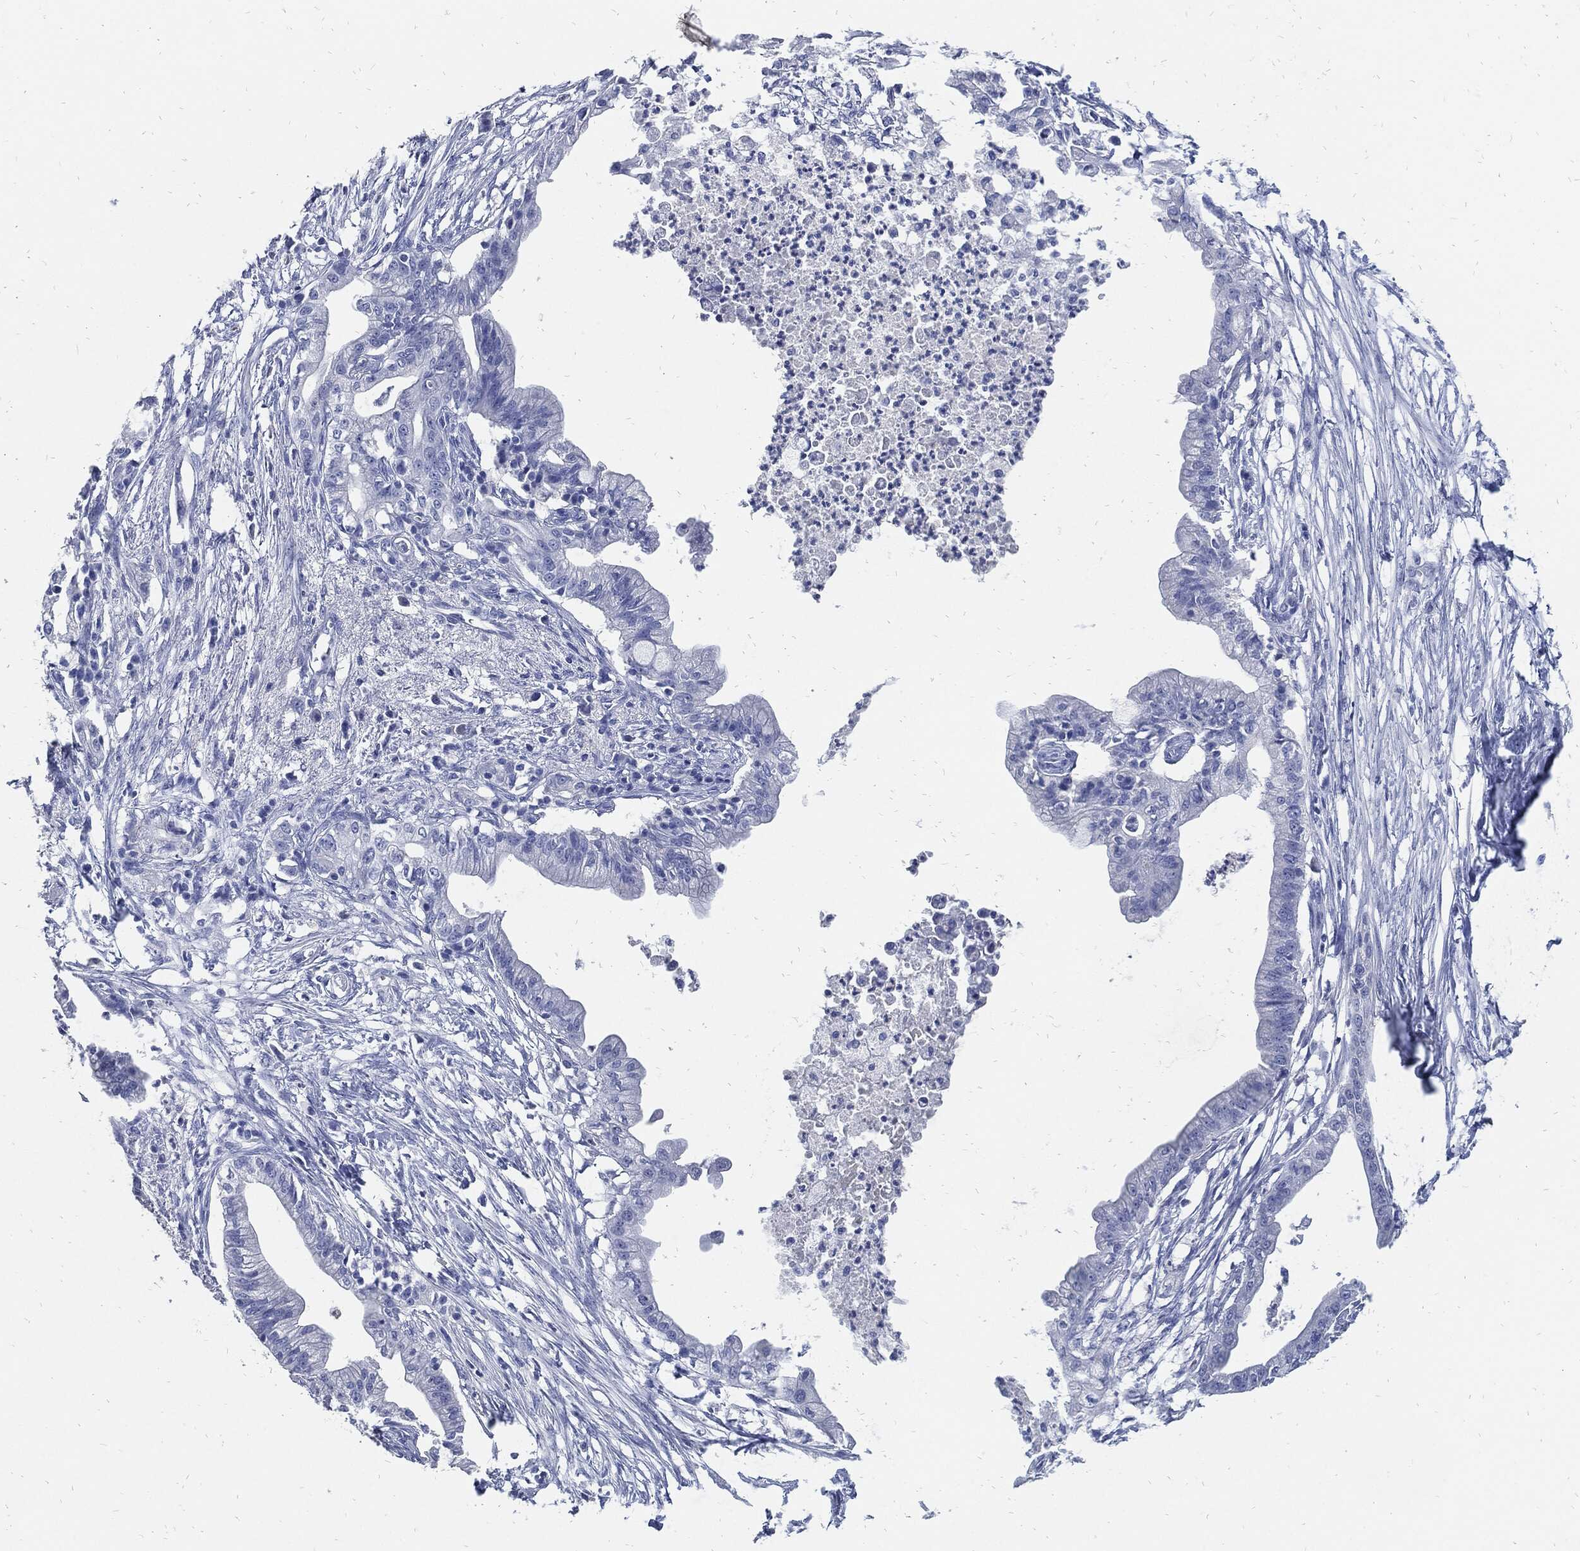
{"staining": {"intensity": "negative", "quantity": "none", "location": "none"}, "tissue": "pancreatic cancer", "cell_type": "Tumor cells", "image_type": "cancer", "snomed": [{"axis": "morphology", "description": "Normal tissue, NOS"}, {"axis": "morphology", "description": "Adenocarcinoma, NOS"}, {"axis": "topography", "description": "Pancreas"}], "caption": "Human pancreatic adenocarcinoma stained for a protein using IHC shows no positivity in tumor cells.", "gene": "FABP4", "patient": {"sex": "female", "age": 58}}